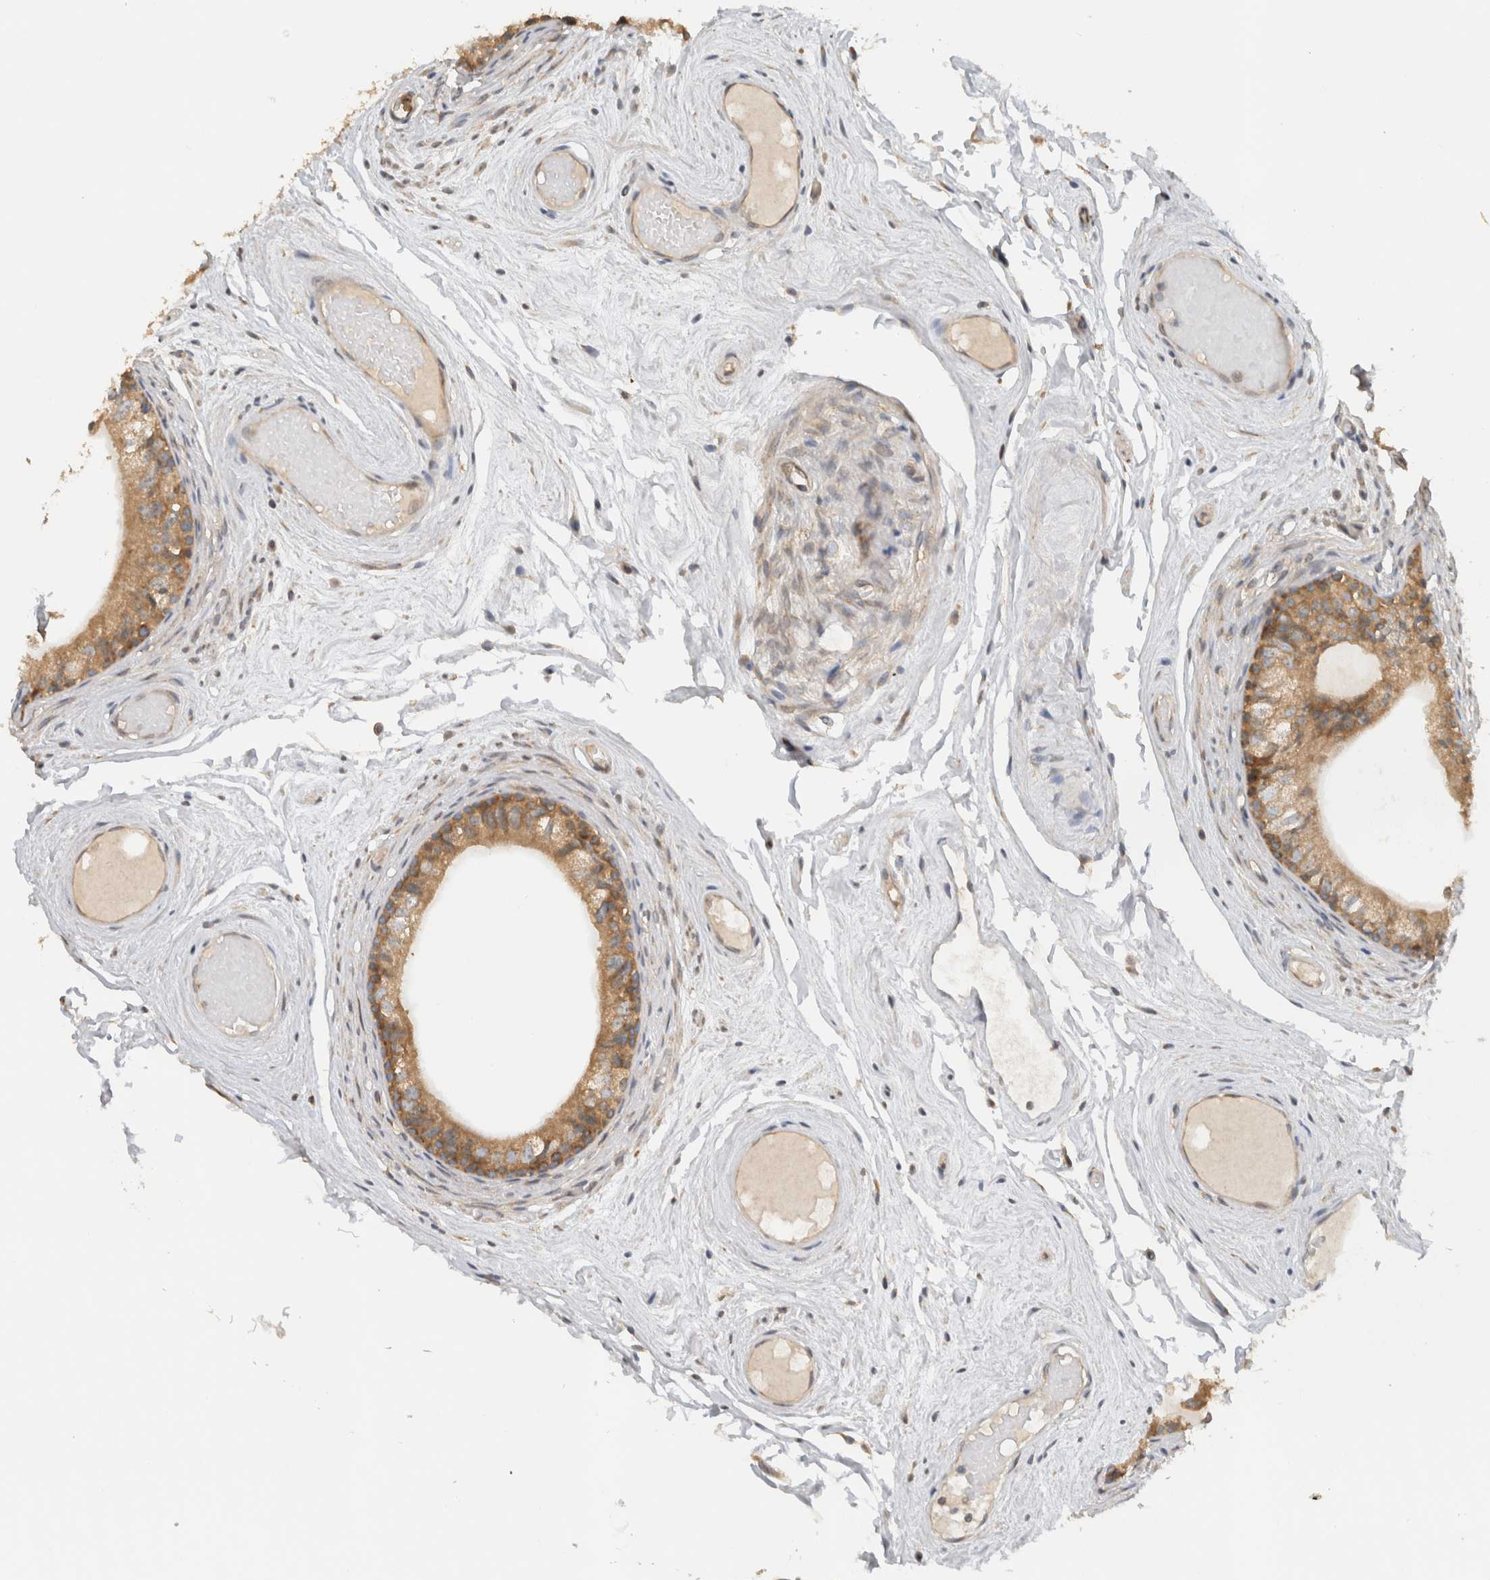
{"staining": {"intensity": "moderate", "quantity": ">75%", "location": "cytoplasmic/membranous"}, "tissue": "epididymis", "cell_type": "Glandular cells", "image_type": "normal", "snomed": [{"axis": "morphology", "description": "Normal tissue, NOS"}, {"axis": "topography", "description": "Epididymis"}], "caption": "Moderate cytoplasmic/membranous protein staining is appreciated in approximately >75% of glandular cells in epididymis.", "gene": "PUM1", "patient": {"sex": "male", "age": 79}}